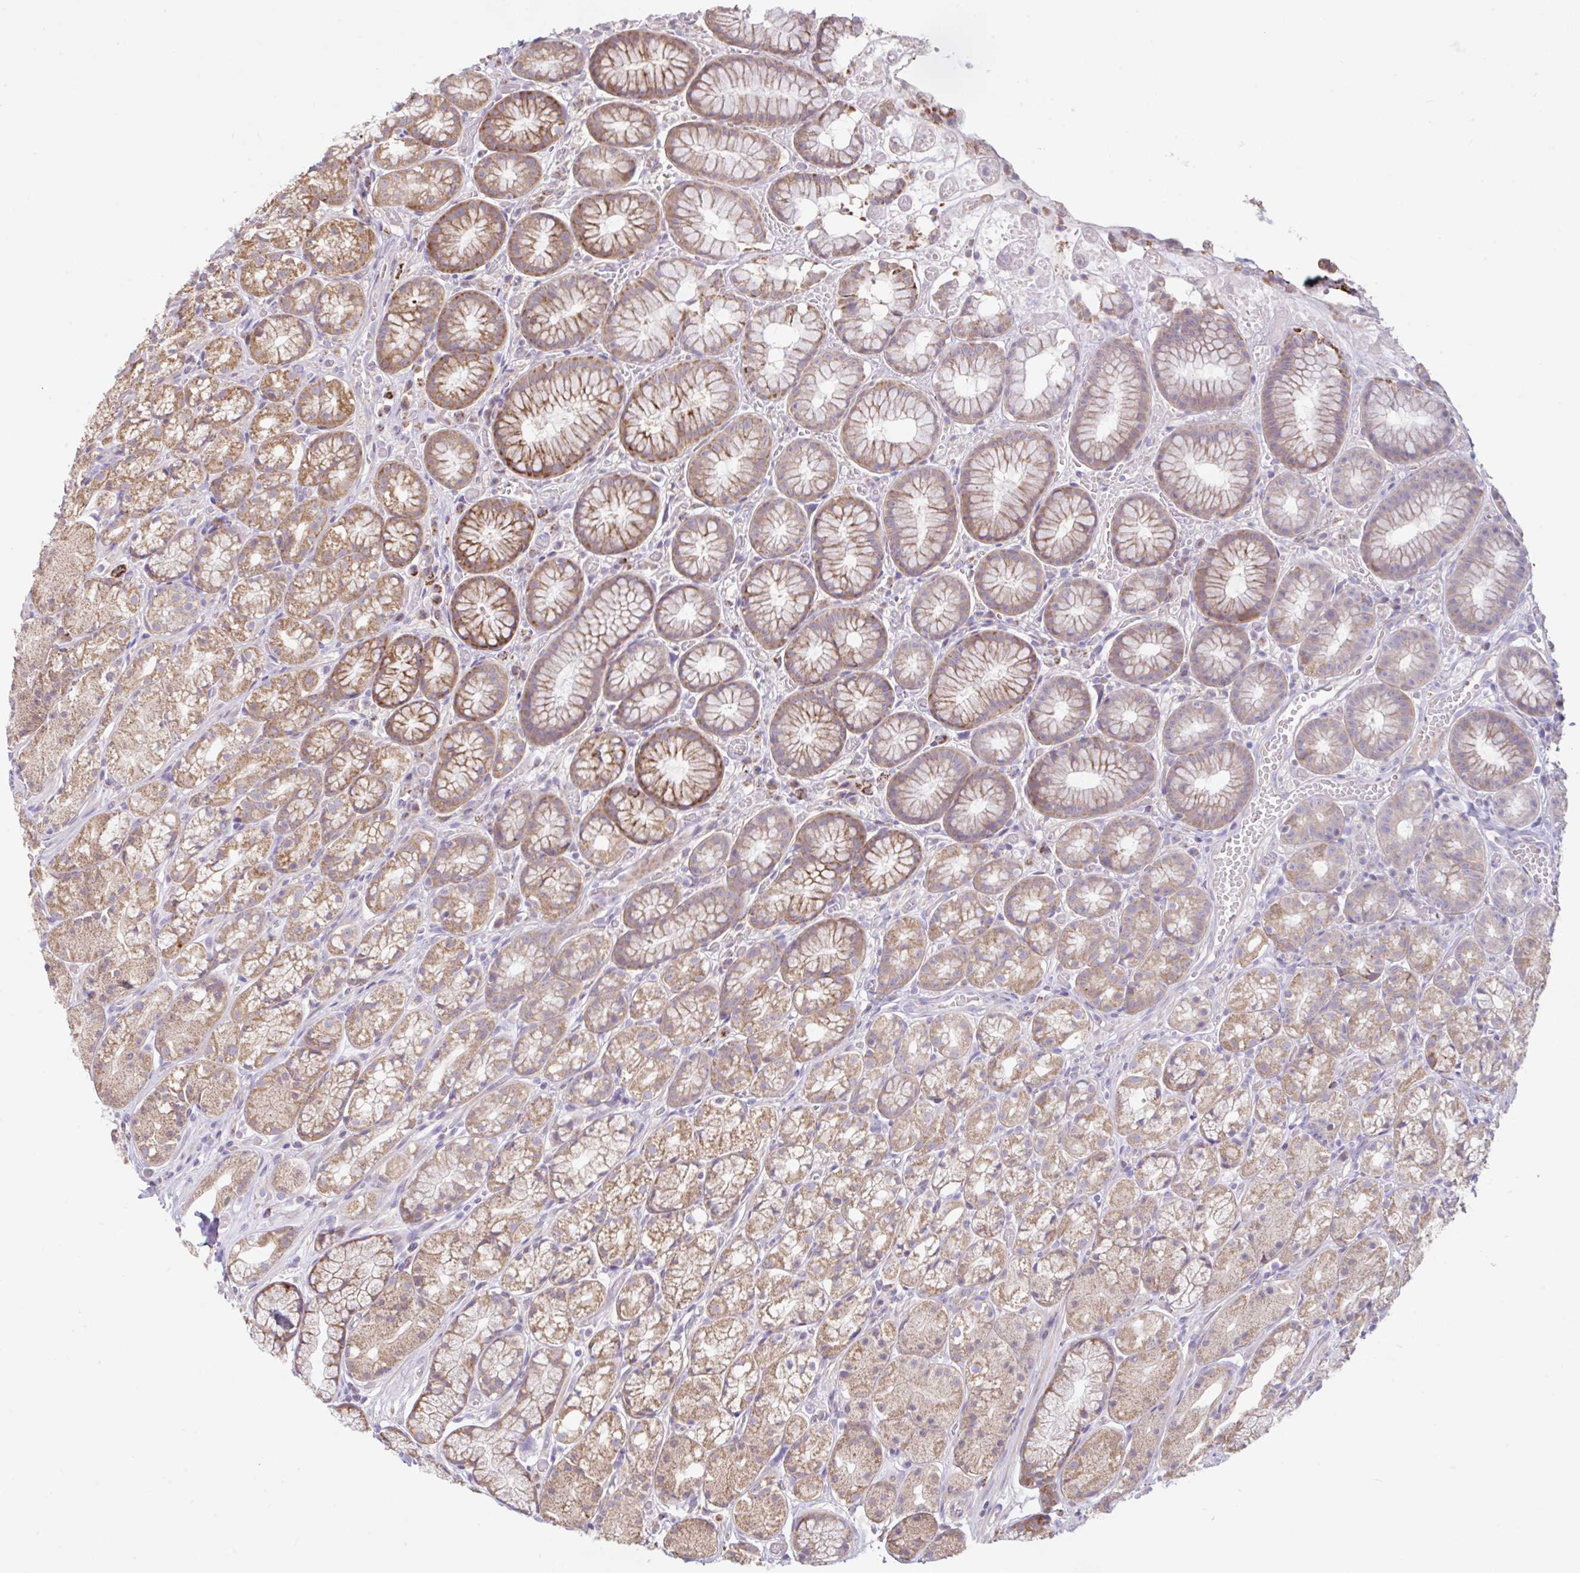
{"staining": {"intensity": "moderate", "quantity": ">75%", "location": "cytoplasmic/membranous"}, "tissue": "stomach", "cell_type": "Glandular cells", "image_type": "normal", "snomed": [{"axis": "morphology", "description": "Normal tissue, NOS"}, {"axis": "topography", "description": "Smooth muscle"}, {"axis": "topography", "description": "Stomach"}], "caption": "Moderate cytoplasmic/membranous staining is identified in about >75% of glandular cells in normal stomach. Nuclei are stained in blue.", "gene": "RALBP1", "patient": {"sex": "male", "age": 70}}